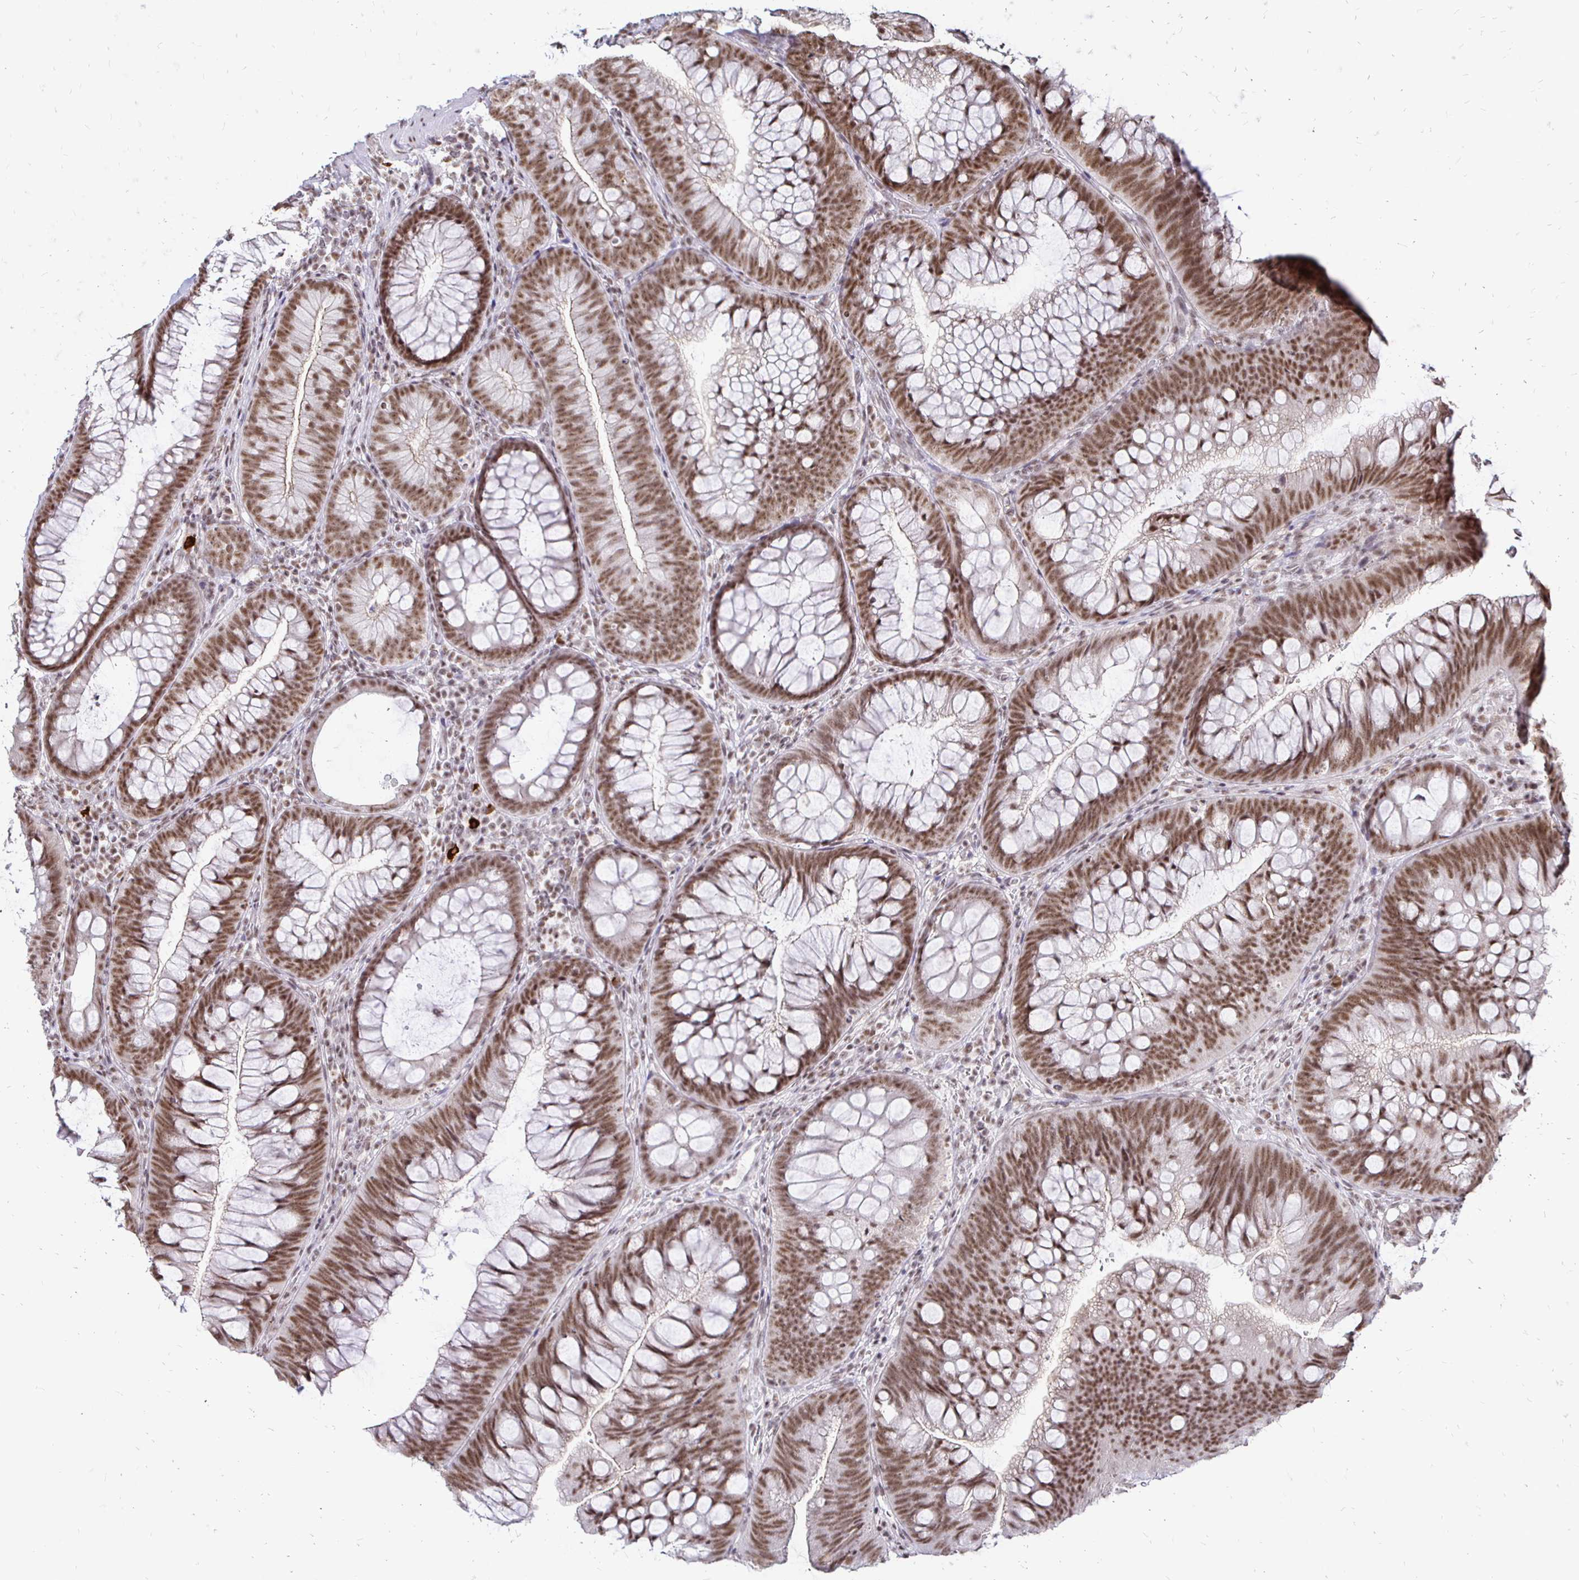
{"staining": {"intensity": "weak", "quantity": ">75%", "location": "nuclear"}, "tissue": "colon", "cell_type": "Endothelial cells", "image_type": "normal", "snomed": [{"axis": "morphology", "description": "Normal tissue, NOS"}, {"axis": "morphology", "description": "Adenoma, NOS"}, {"axis": "topography", "description": "Soft tissue"}, {"axis": "topography", "description": "Colon"}], "caption": "A photomicrograph of colon stained for a protein shows weak nuclear brown staining in endothelial cells. Using DAB (brown) and hematoxylin (blue) stains, captured at high magnification using brightfield microscopy.", "gene": "SIN3A", "patient": {"sex": "male", "age": 47}}